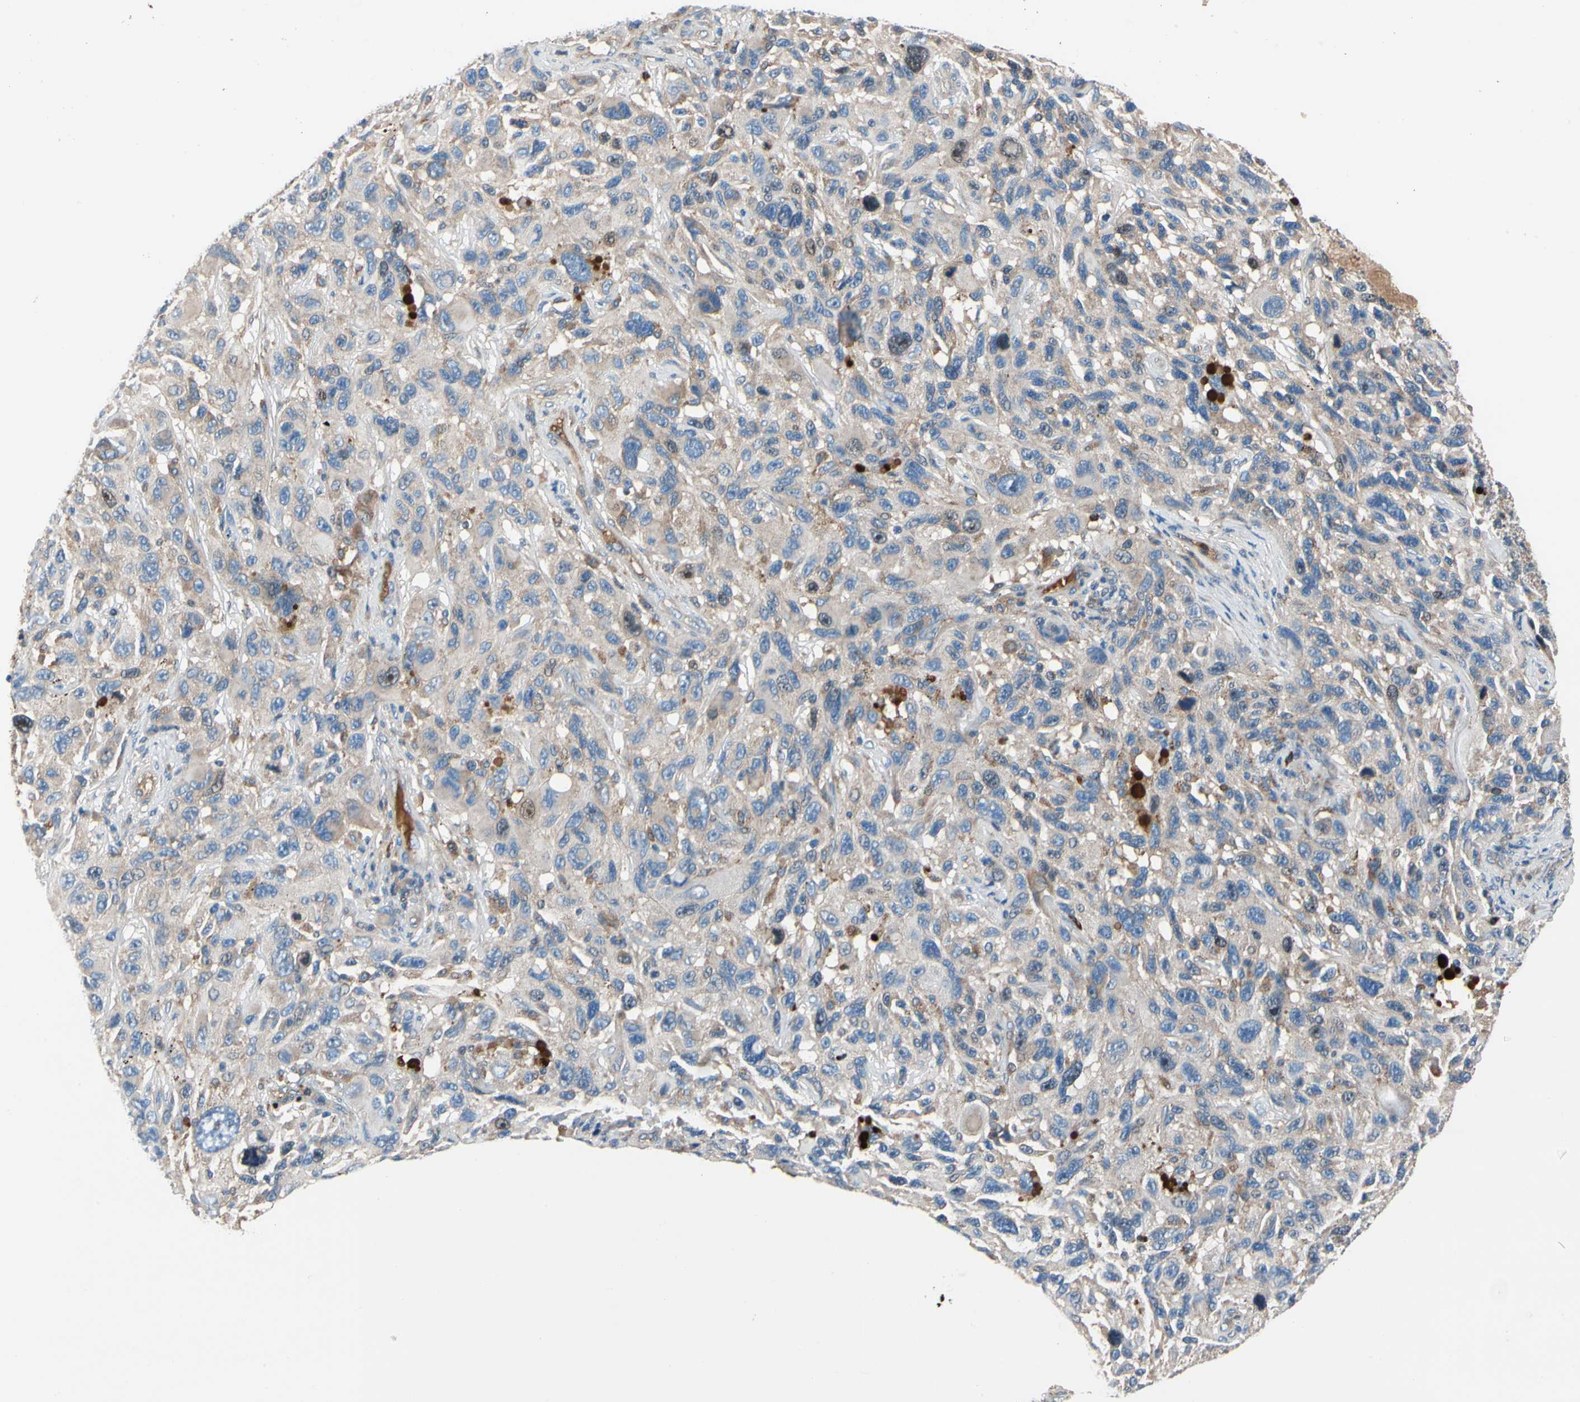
{"staining": {"intensity": "negative", "quantity": "none", "location": "none"}, "tissue": "melanoma", "cell_type": "Tumor cells", "image_type": "cancer", "snomed": [{"axis": "morphology", "description": "Malignant melanoma, NOS"}, {"axis": "topography", "description": "Skin"}], "caption": "This is a image of immunohistochemistry staining of melanoma, which shows no positivity in tumor cells.", "gene": "HJURP", "patient": {"sex": "male", "age": 53}}